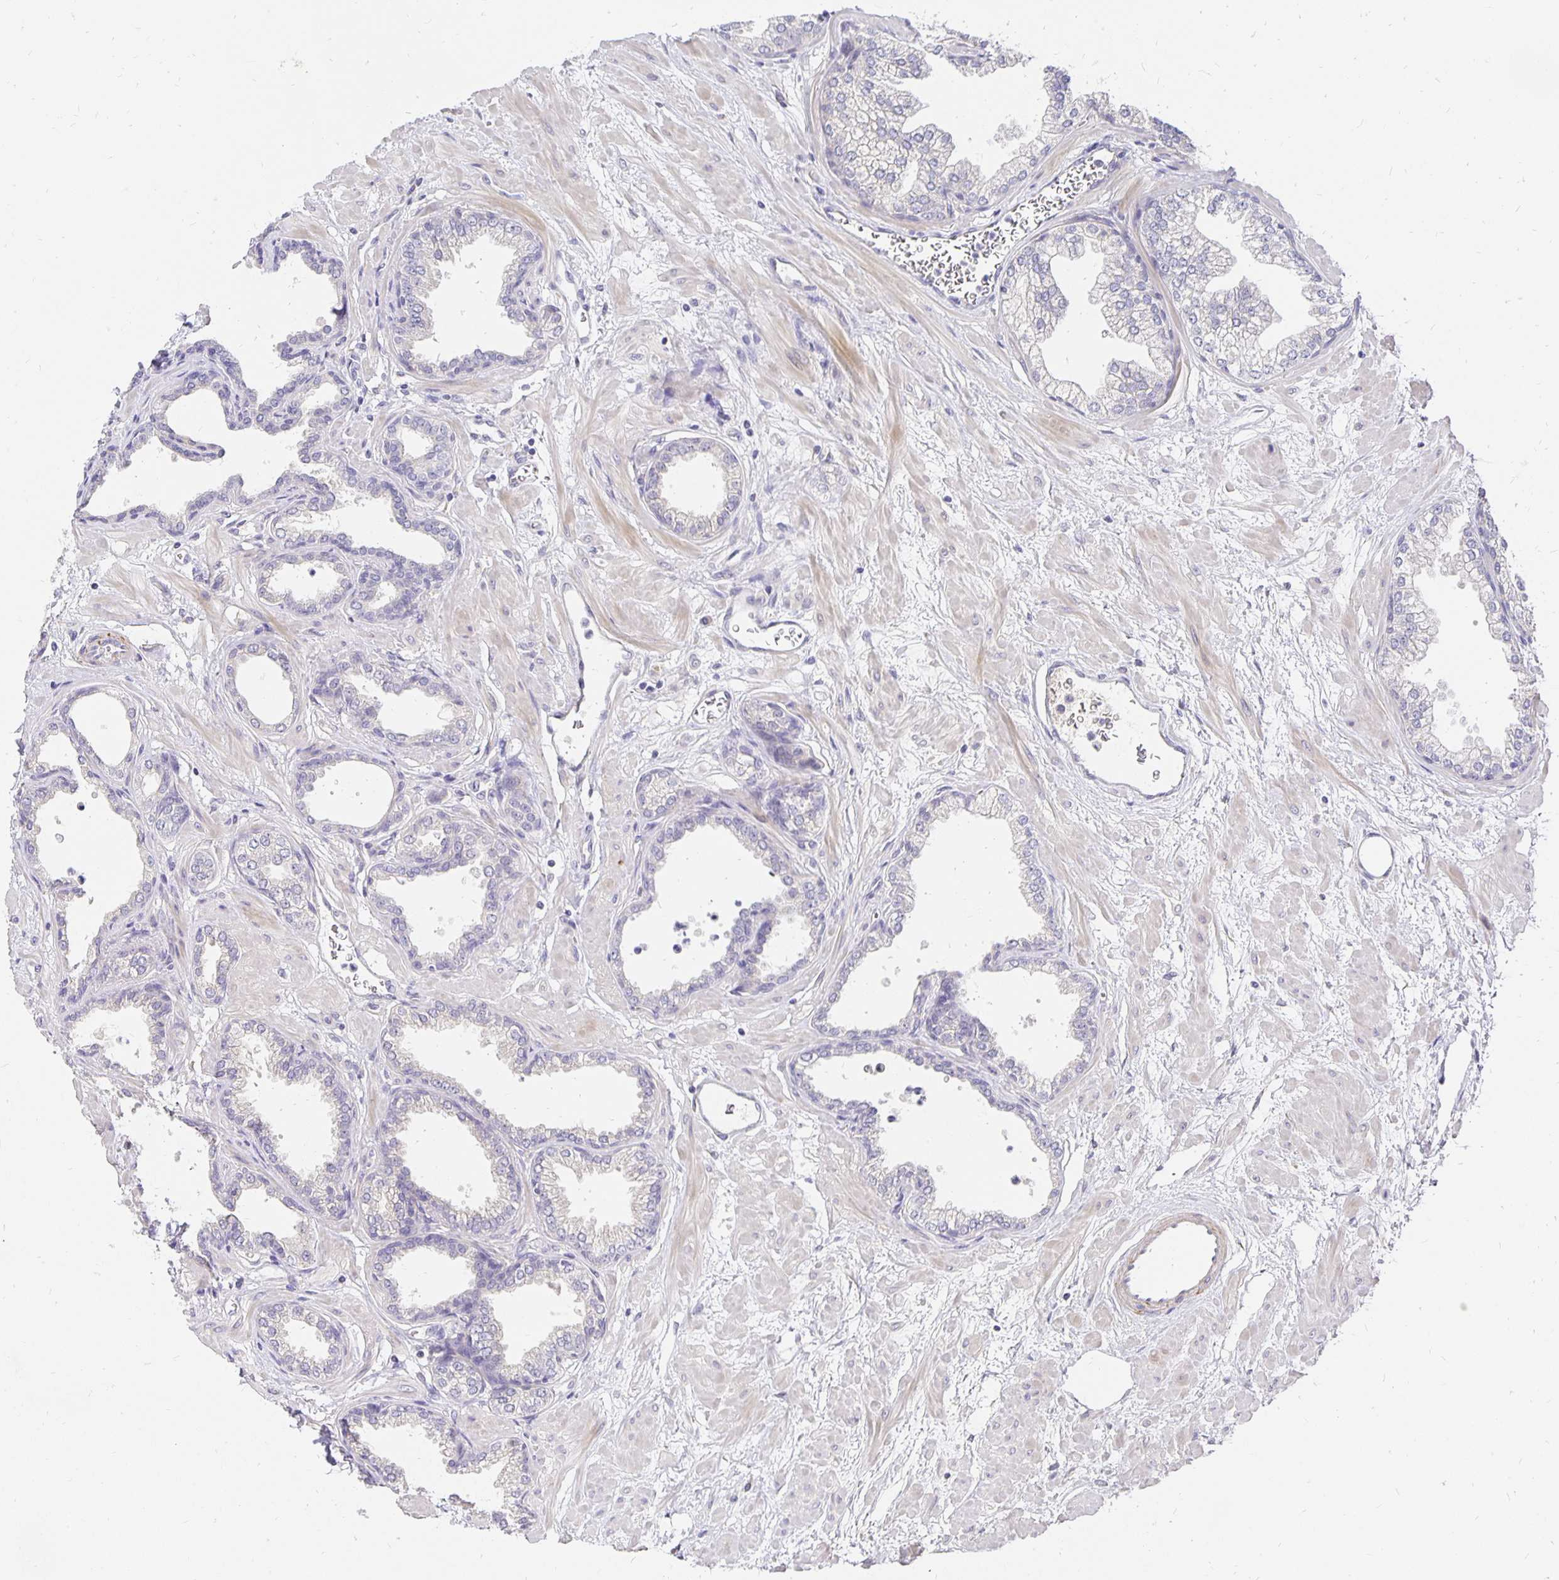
{"staining": {"intensity": "negative", "quantity": "none", "location": "none"}, "tissue": "prostate", "cell_type": "Glandular cells", "image_type": "normal", "snomed": [{"axis": "morphology", "description": "Normal tissue, NOS"}, {"axis": "topography", "description": "Prostate"}], "caption": "Micrograph shows no significant protein staining in glandular cells of unremarkable prostate.", "gene": "PLOD1", "patient": {"sex": "male", "age": 37}}